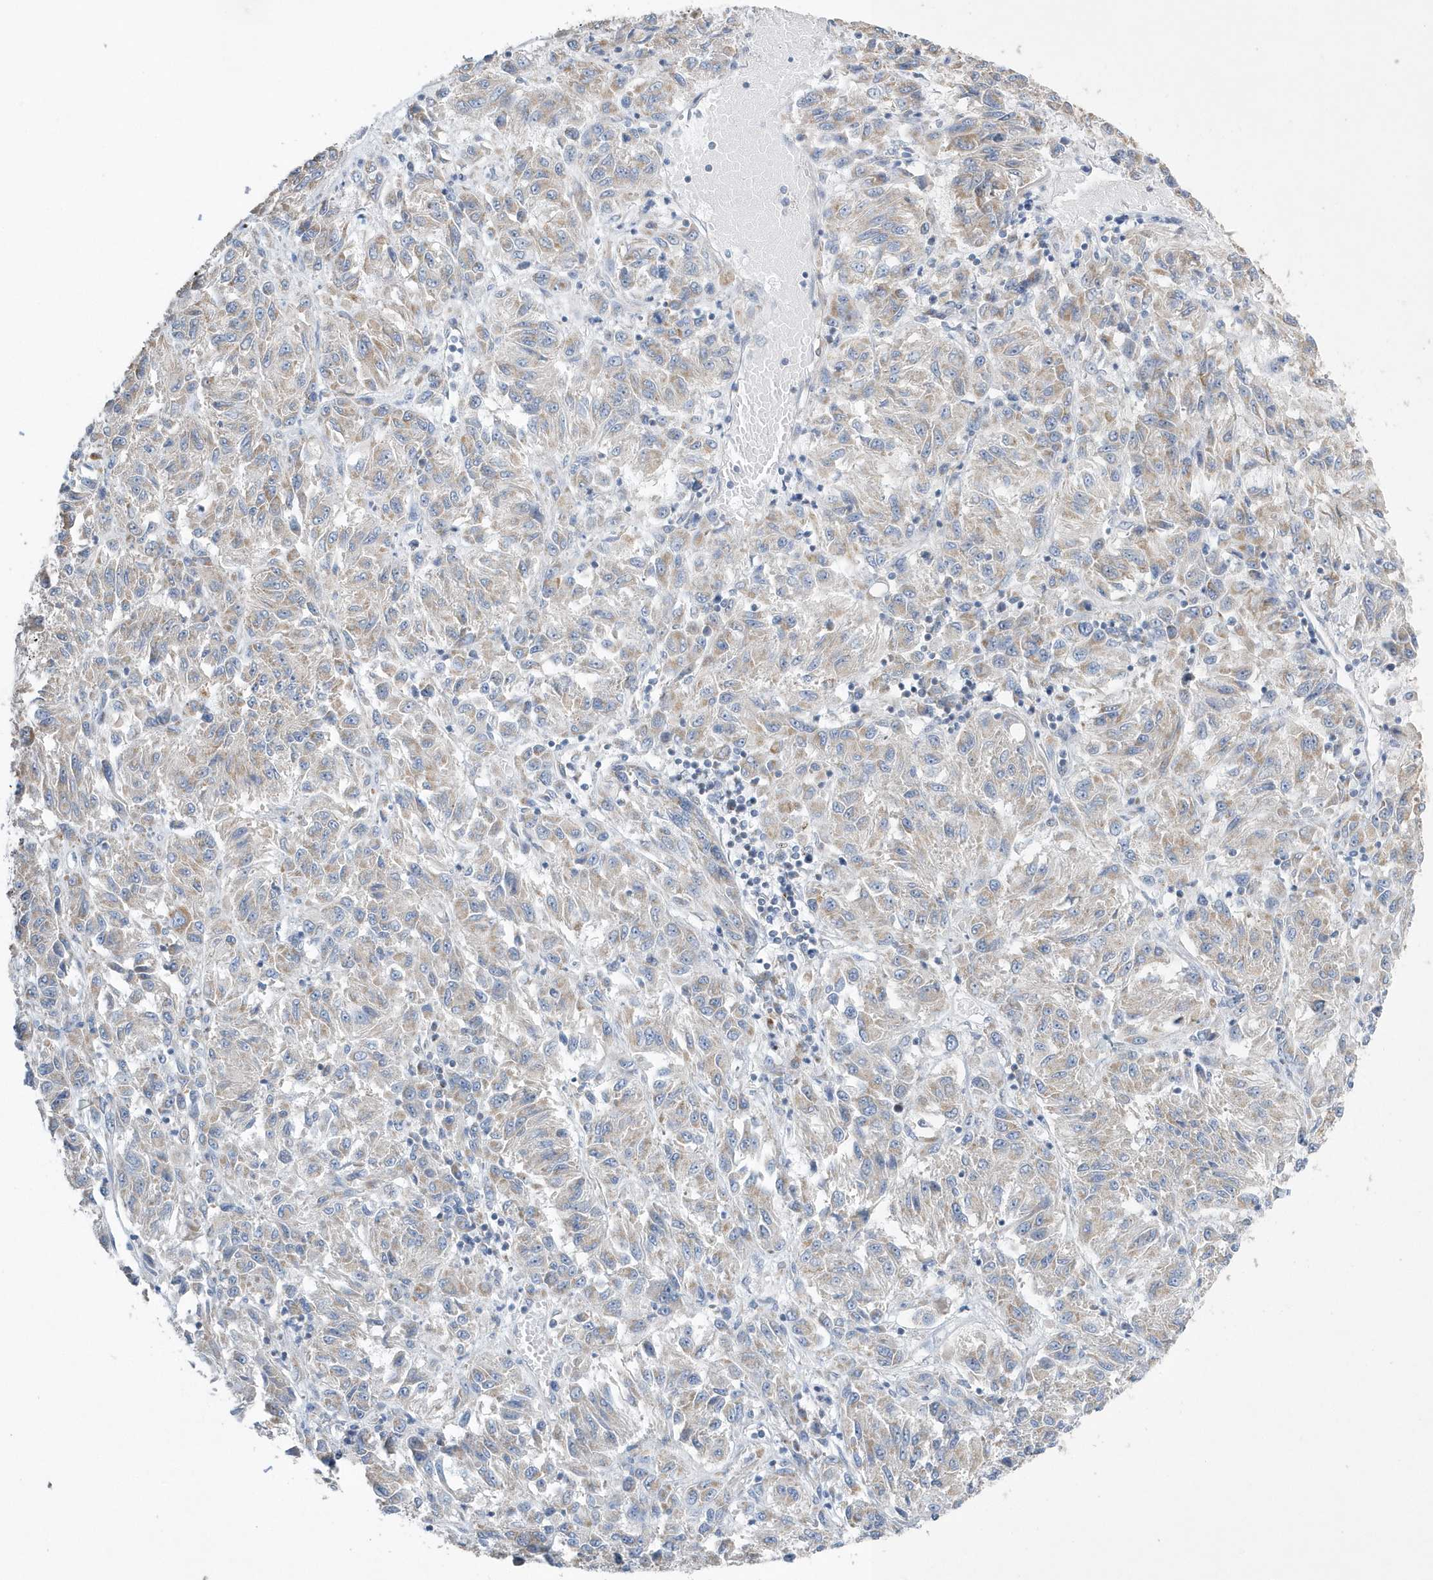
{"staining": {"intensity": "weak", "quantity": "25%-75%", "location": "cytoplasmic/membranous"}, "tissue": "melanoma", "cell_type": "Tumor cells", "image_type": "cancer", "snomed": [{"axis": "morphology", "description": "Malignant melanoma, Metastatic site"}, {"axis": "topography", "description": "Lung"}], "caption": "A brown stain shows weak cytoplasmic/membranous staining of a protein in human malignant melanoma (metastatic site) tumor cells. (DAB IHC with brightfield microscopy, high magnification).", "gene": "SPATA5", "patient": {"sex": "male", "age": 64}}